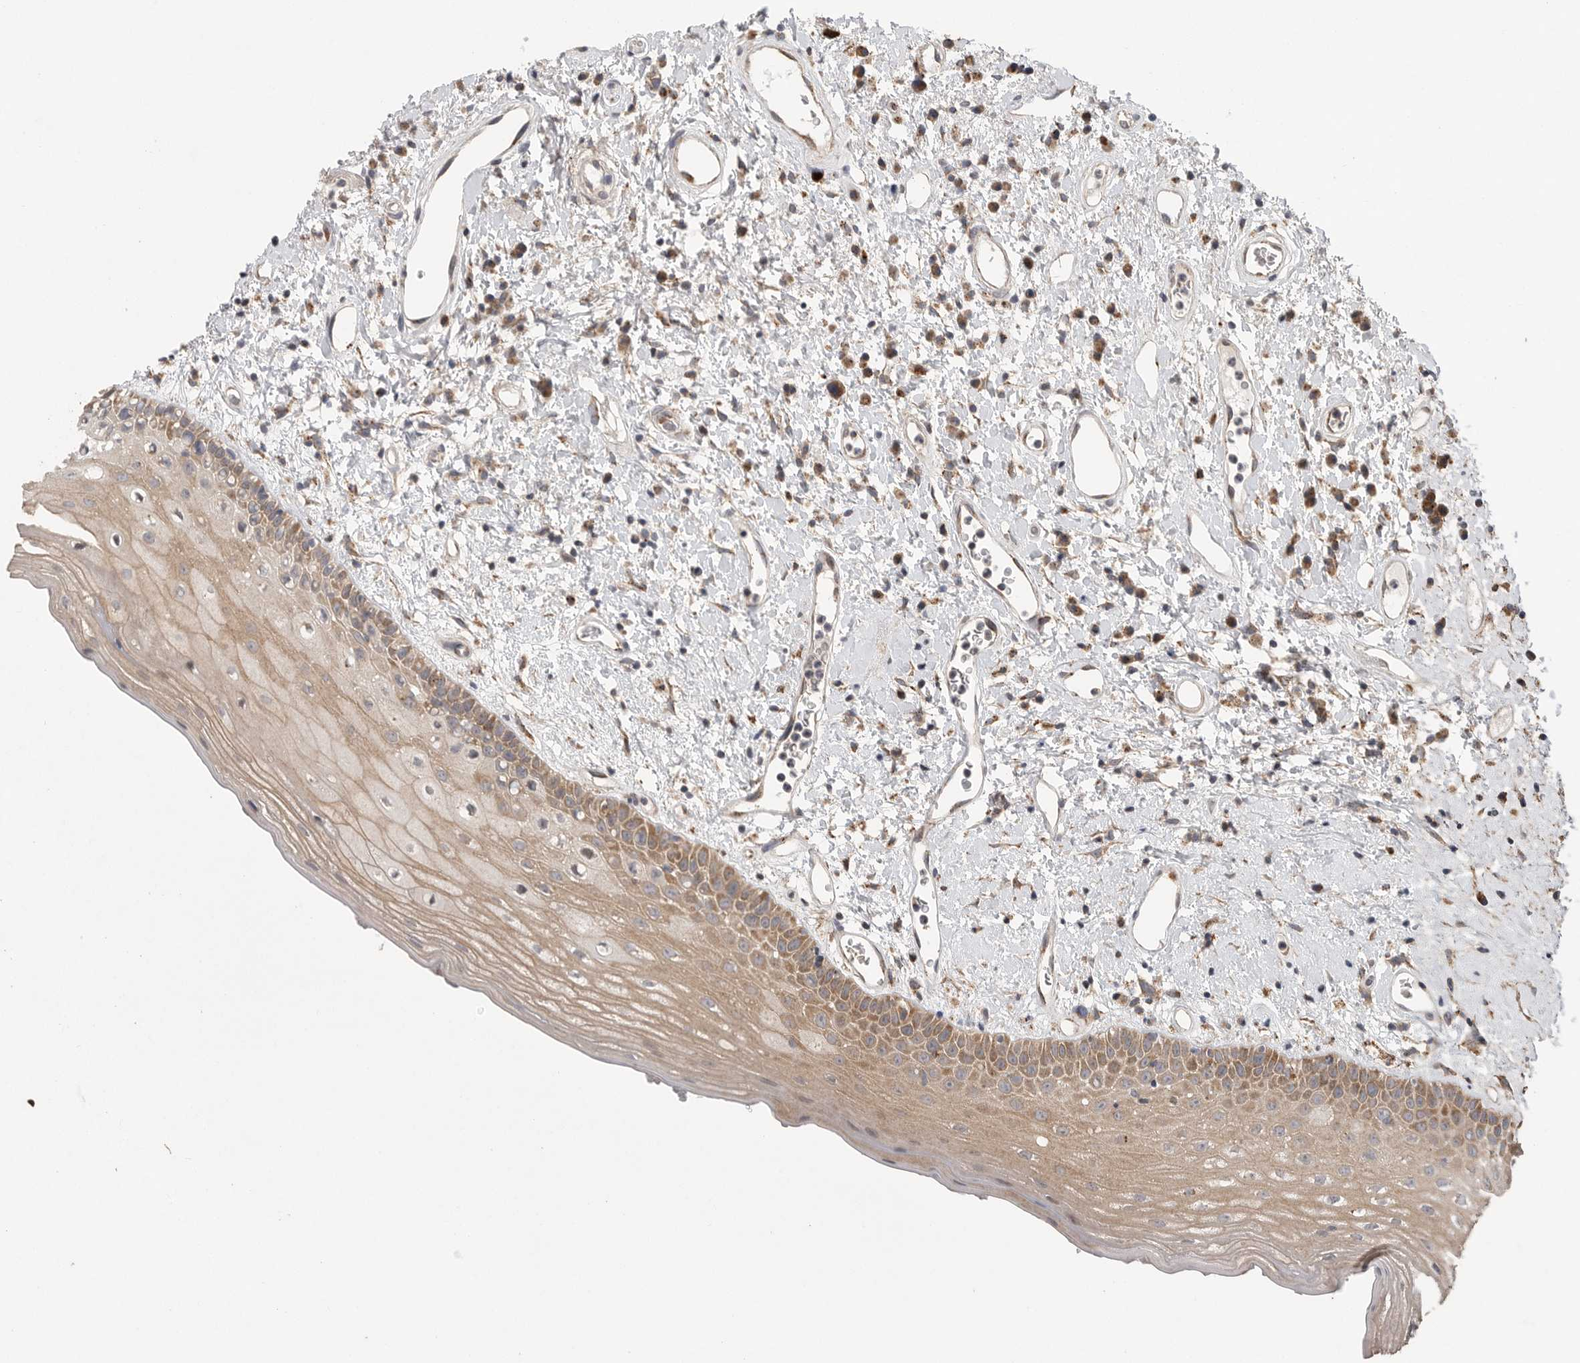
{"staining": {"intensity": "moderate", "quantity": ">75%", "location": "cytoplasmic/membranous"}, "tissue": "oral mucosa", "cell_type": "Squamous epithelial cells", "image_type": "normal", "snomed": [{"axis": "morphology", "description": "Normal tissue, NOS"}, {"axis": "topography", "description": "Oral tissue"}], "caption": "Brown immunohistochemical staining in unremarkable human oral mucosa demonstrates moderate cytoplasmic/membranous positivity in approximately >75% of squamous epithelial cells.", "gene": "GALNS", "patient": {"sex": "female", "age": 76}}